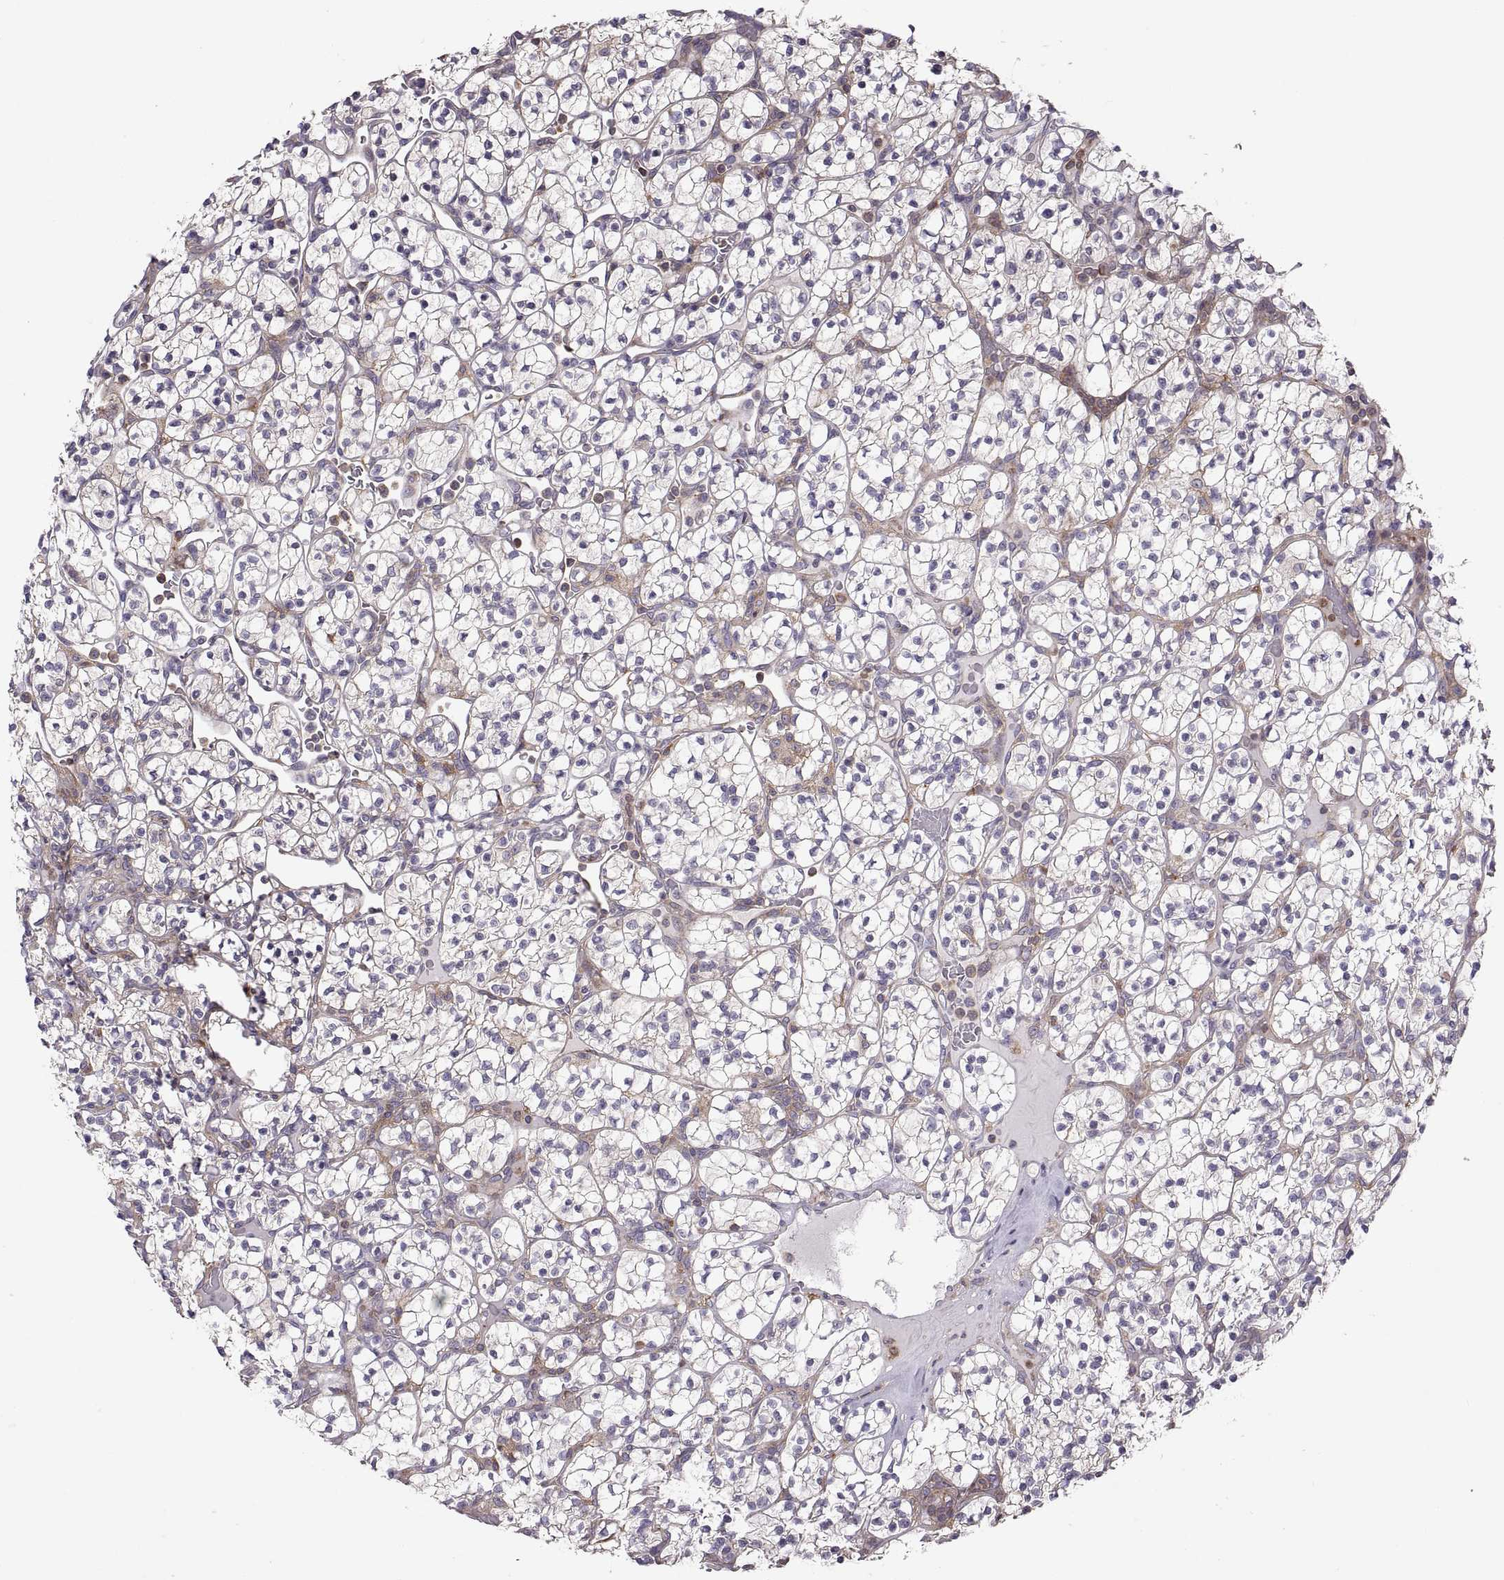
{"staining": {"intensity": "negative", "quantity": "none", "location": "none"}, "tissue": "renal cancer", "cell_type": "Tumor cells", "image_type": "cancer", "snomed": [{"axis": "morphology", "description": "Adenocarcinoma, NOS"}, {"axis": "topography", "description": "Kidney"}], "caption": "A photomicrograph of renal cancer stained for a protein displays no brown staining in tumor cells.", "gene": "SPATA32", "patient": {"sex": "female", "age": 89}}